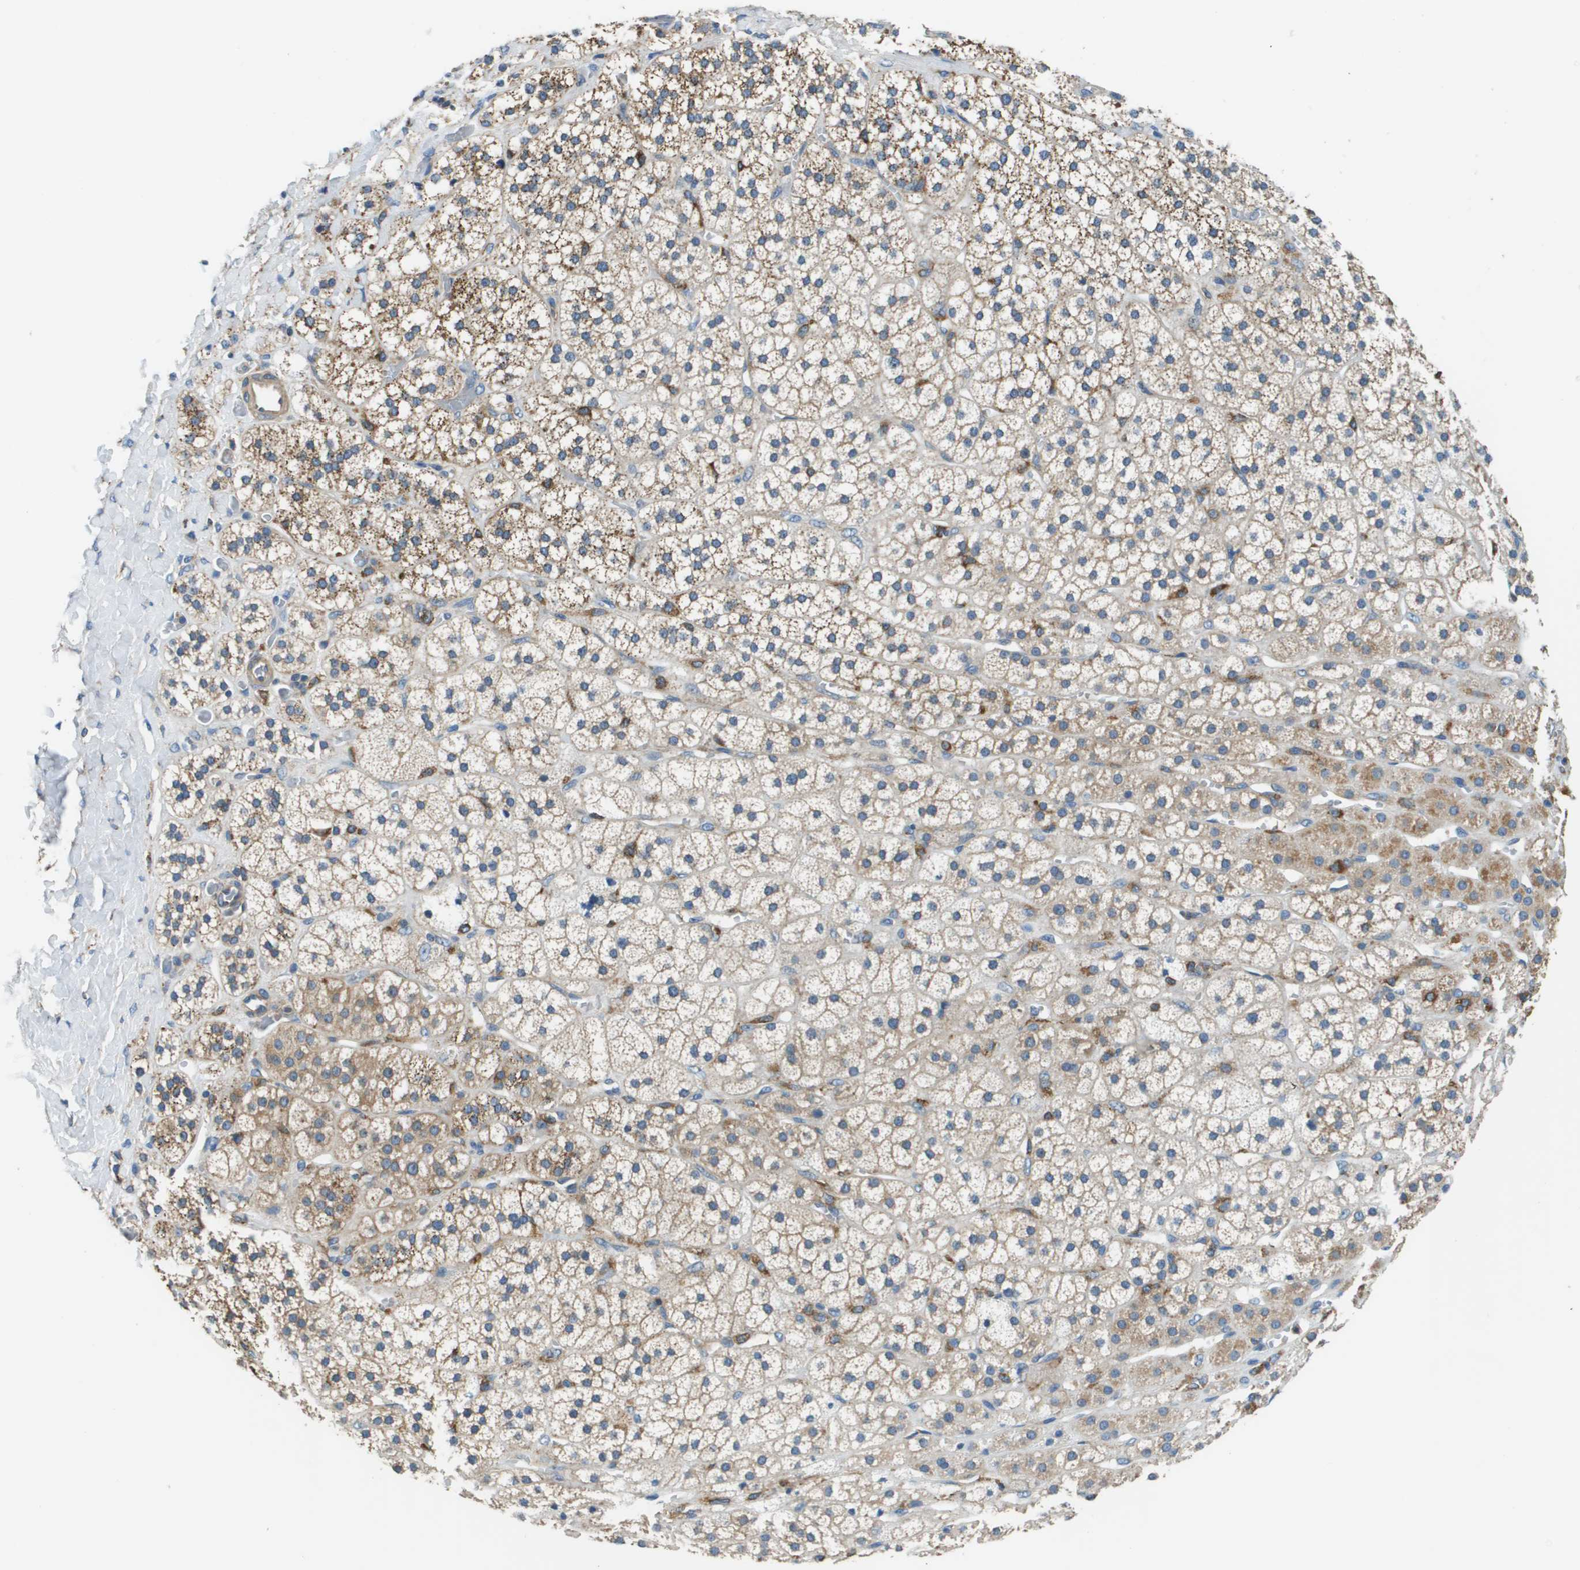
{"staining": {"intensity": "moderate", "quantity": ">75%", "location": "cytoplasmic/membranous"}, "tissue": "adrenal gland", "cell_type": "Glandular cells", "image_type": "normal", "snomed": [{"axis": "morphology", "description": "Normal tissue, NOS"}, {"axis": "topography", "description": "Adrenal gland"}], "caption": "Immunohistochemical staining of normal human adrenal gland shows >75% levels of moderate cytoplasmic/membranous protein staining in about >75% of glandular cells. (Brightfield microscopy of DAB IHC at high magnification).", "gene": "CNPY3", "patient": {"sex": "male", "age": 56}}